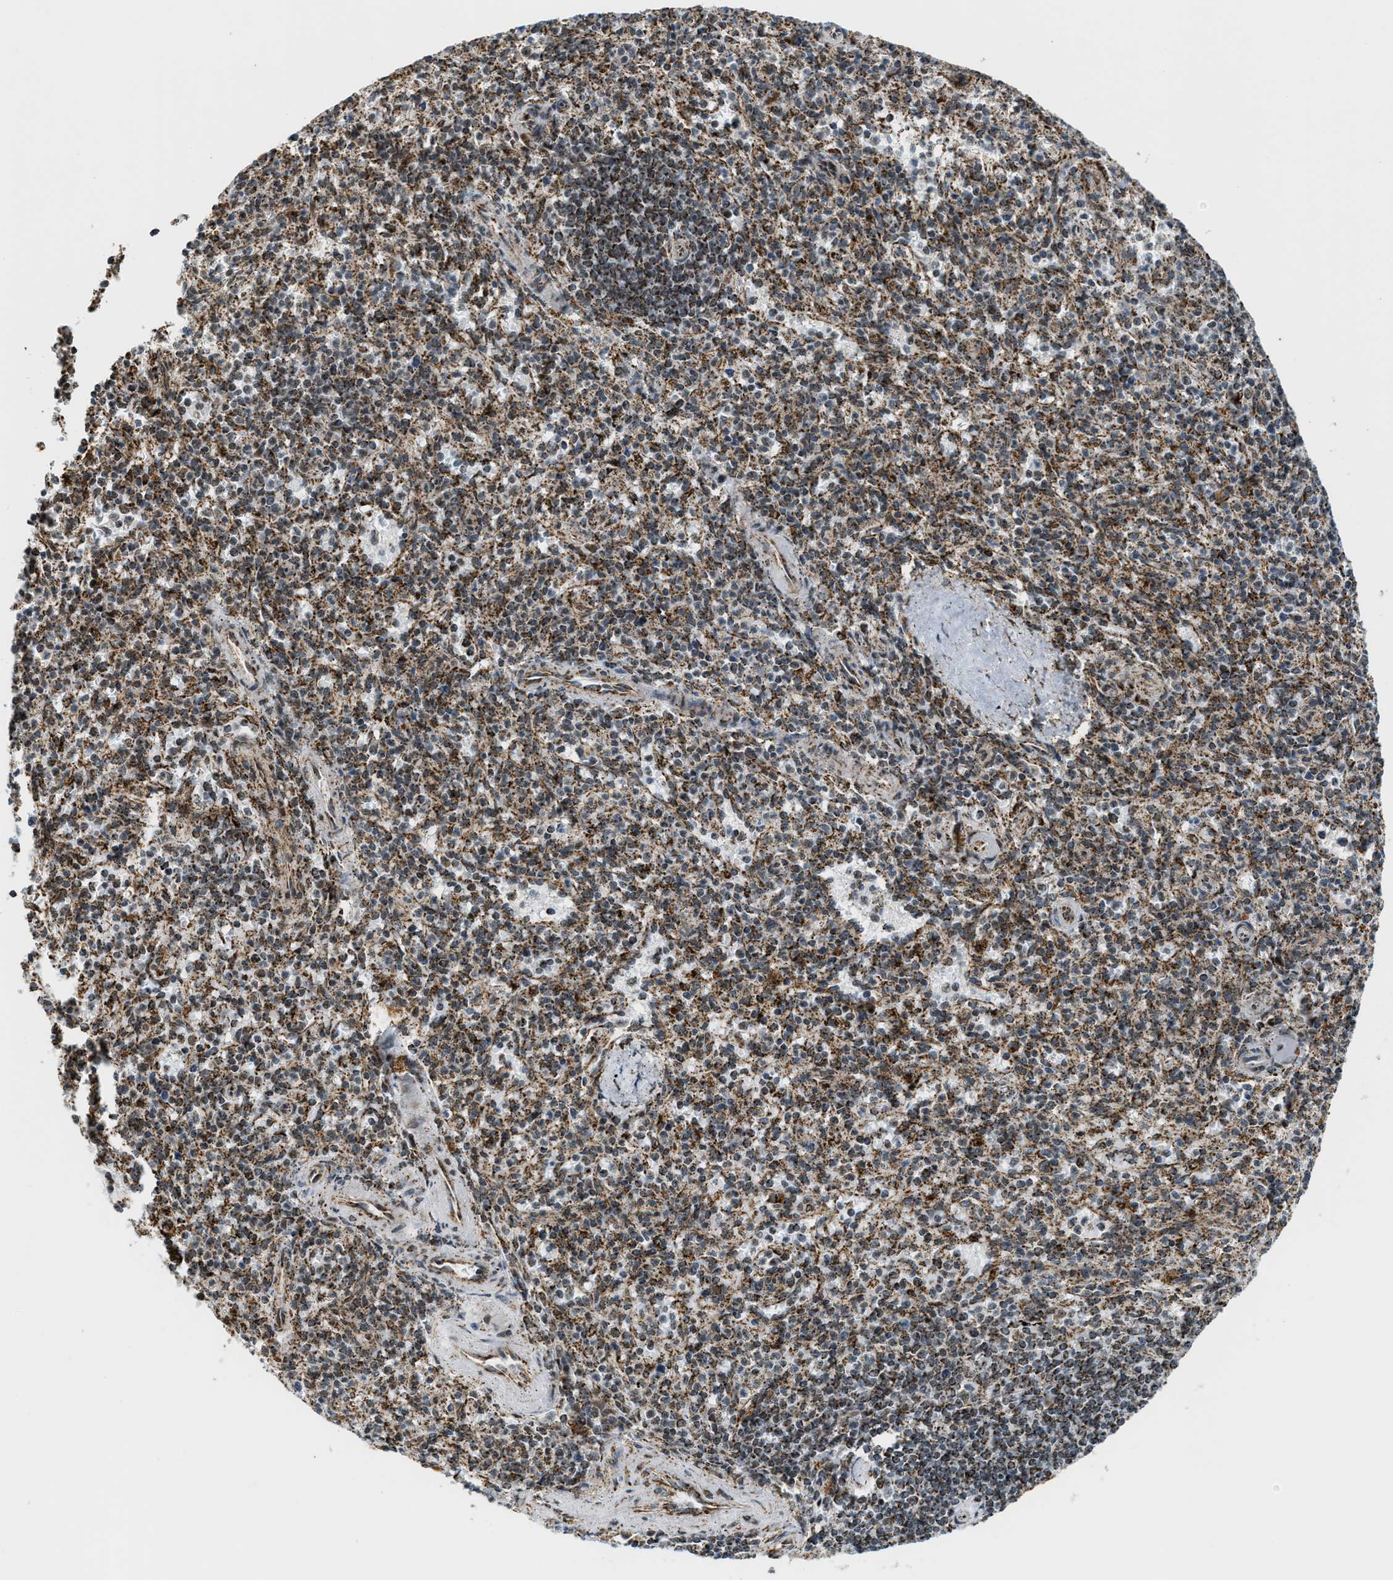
{"staining": {"intensity": "moderate", "quantity": ">75%", "location": "cytoplasmic/membranous"}, "tissue": "spleen", "cell_type": "Cells in red pulp", "image_type": "normal", "snomed": [{"axis": "morphology", "description": "Normal tissue, NOS"}, {"axis": "topography", "description": "Spleen"}], "caption": "Immunohistochemical staining of normal human spleen displays >75% levels of moderate cytoplasmic/membranous protein expression in about >75% of cells in red pulp.", "gene": "HIBADH", "patient": {"sex": "male", "age": 72}}